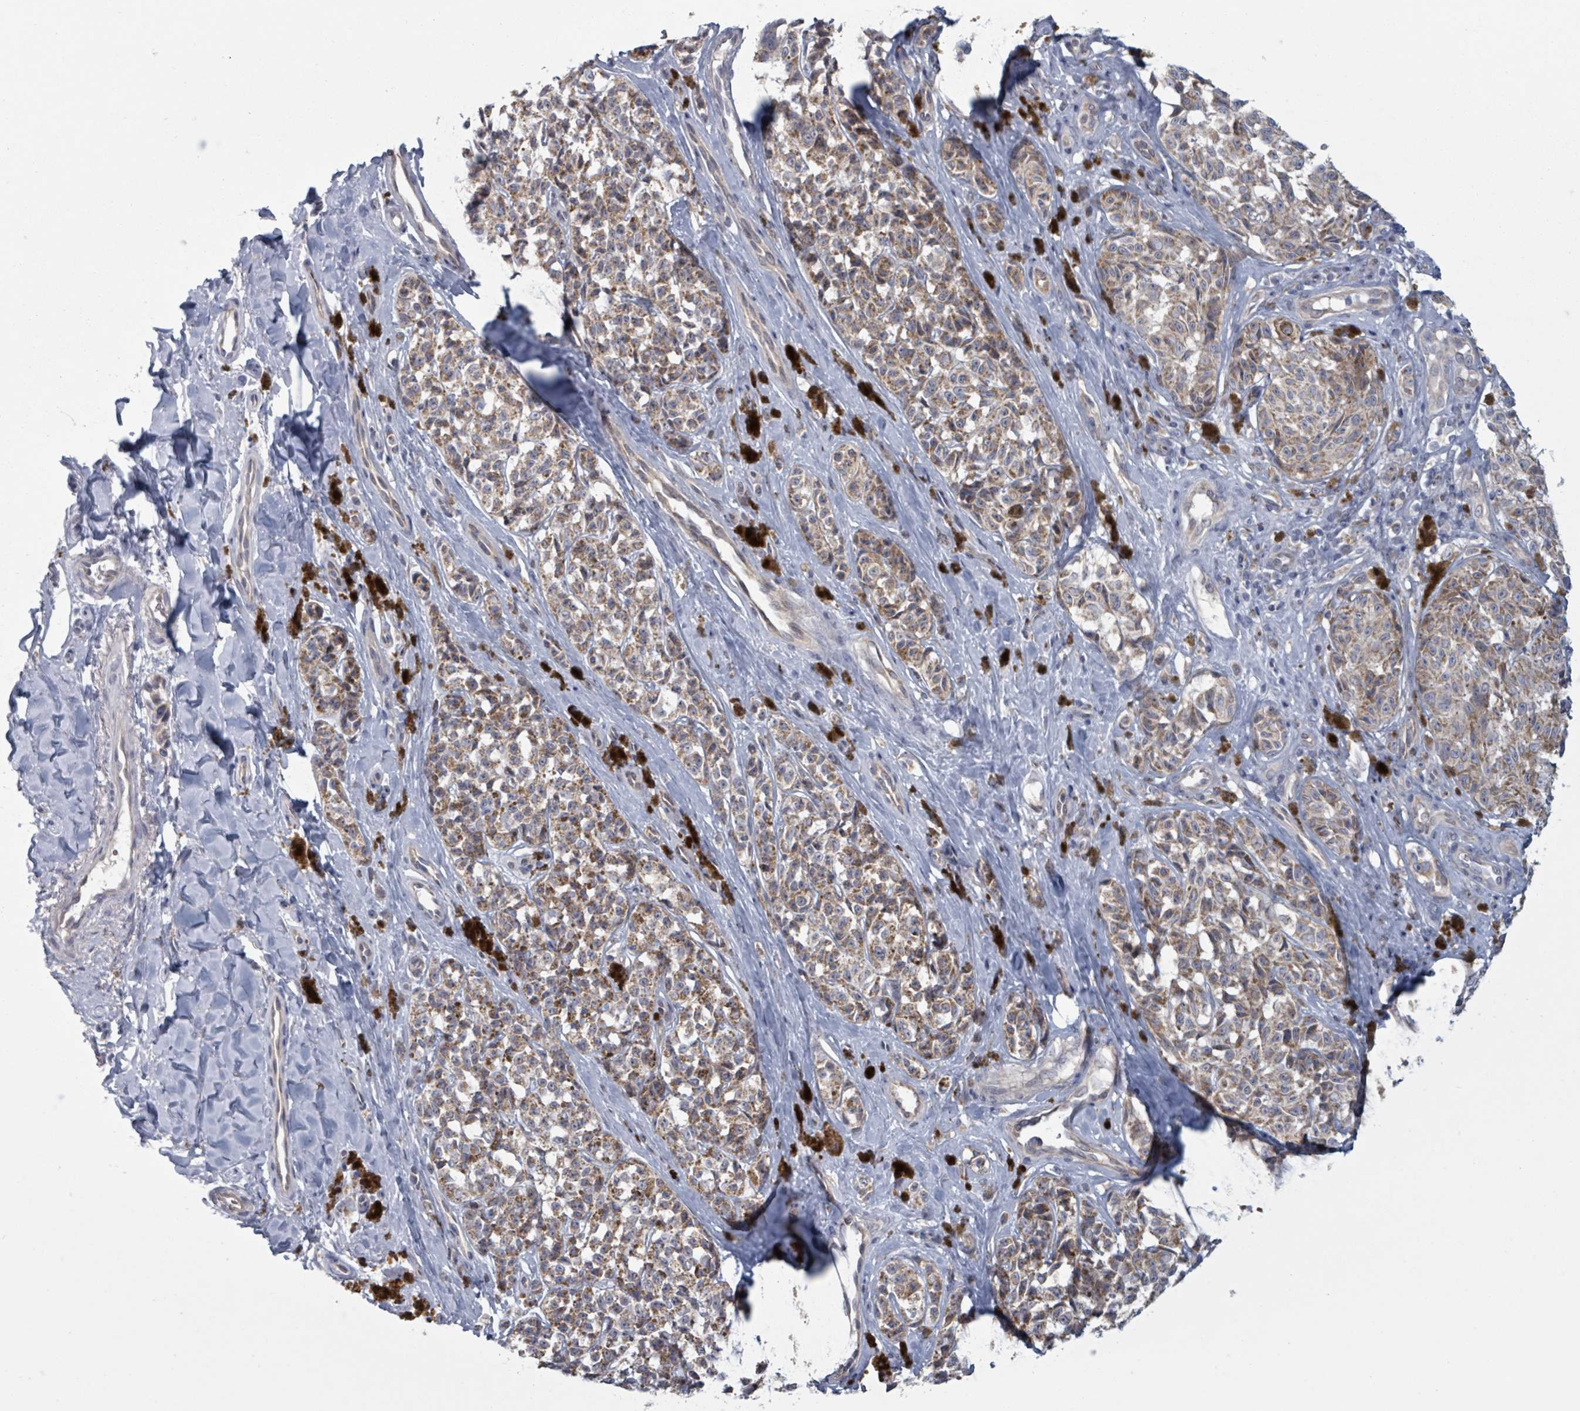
{"staining": {"intensity": "moderate", "quantity": ">75%", "location": "cytoplasmic/membranous"}, "tissue": "melanoma", "cell_type": "Tumor cells", "image_type": "cancer", "snomed": [{"axis": "morphology", "description": "Malignant melanoma, NOS"}, {"axis": "topography", "description": "Skin"}], "caption": "Malignant melanoma was stained to show a protein in brown. There is medium levels of moderate cytoplasmic/membranous expression in about >75% of tumor cells.", "gene": "FKBP1A", "patient": {"sex": "female", "age": 65}}